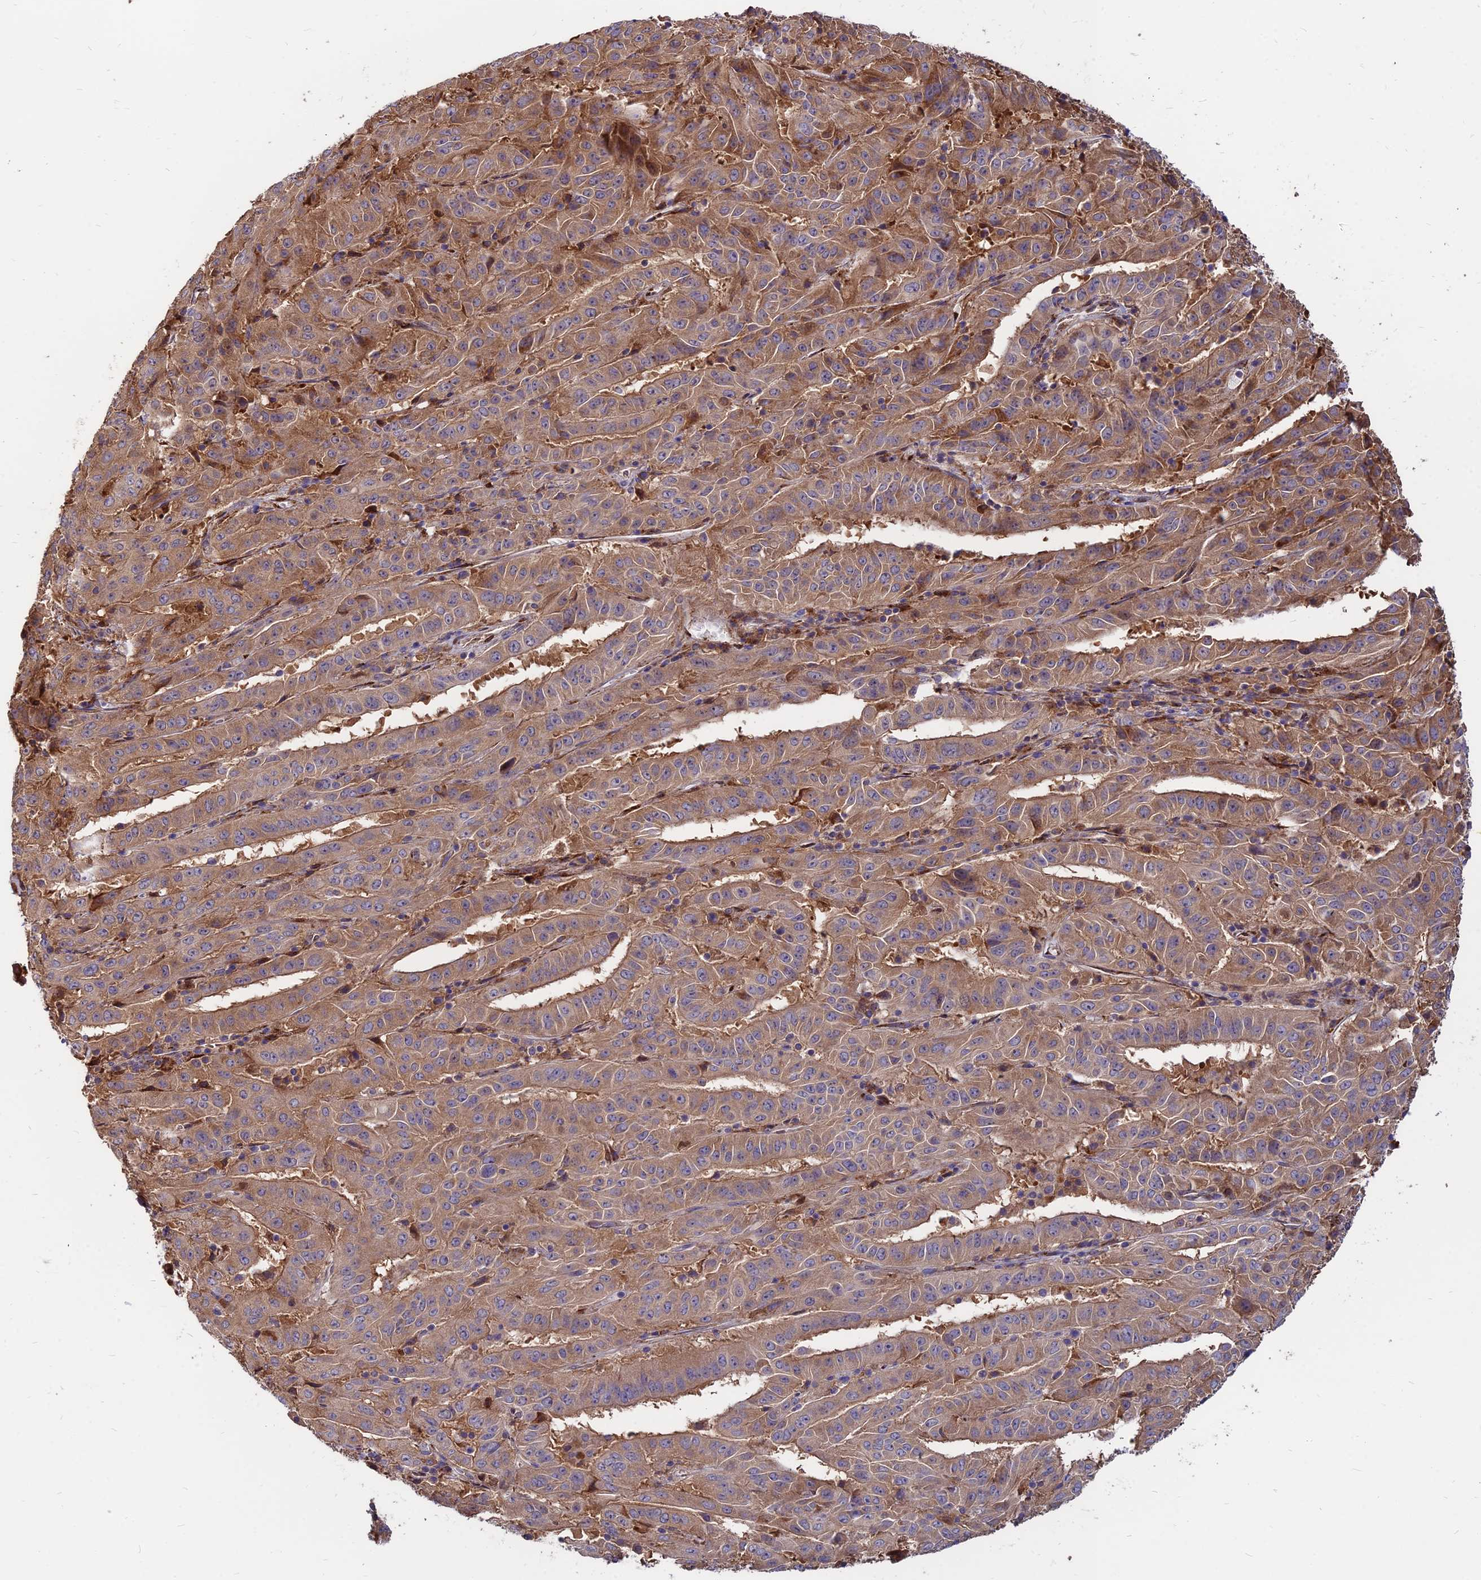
{"staining": {"intensity": "moderate", "quantity": ">75%", "location": "cytoplasmic/membranous"}, "tissue": "pancreatic cancer", "cell_type": "Tumor cells", "image_type": "cancer", "snomed": [{"axis": "morphology", "description": "Adenocarcinoma, NOS"}, {"axis": "topography", "description": "Pancreas"}], "caption": "This is an image of IHC staining of pancreatic cancer (adenocarcinoma), which shows moderate staining in the cytoplasmic/membranous of tumor cells.", "gene": "CCT6B", "patient": {"sex": "male", "age": 63}}